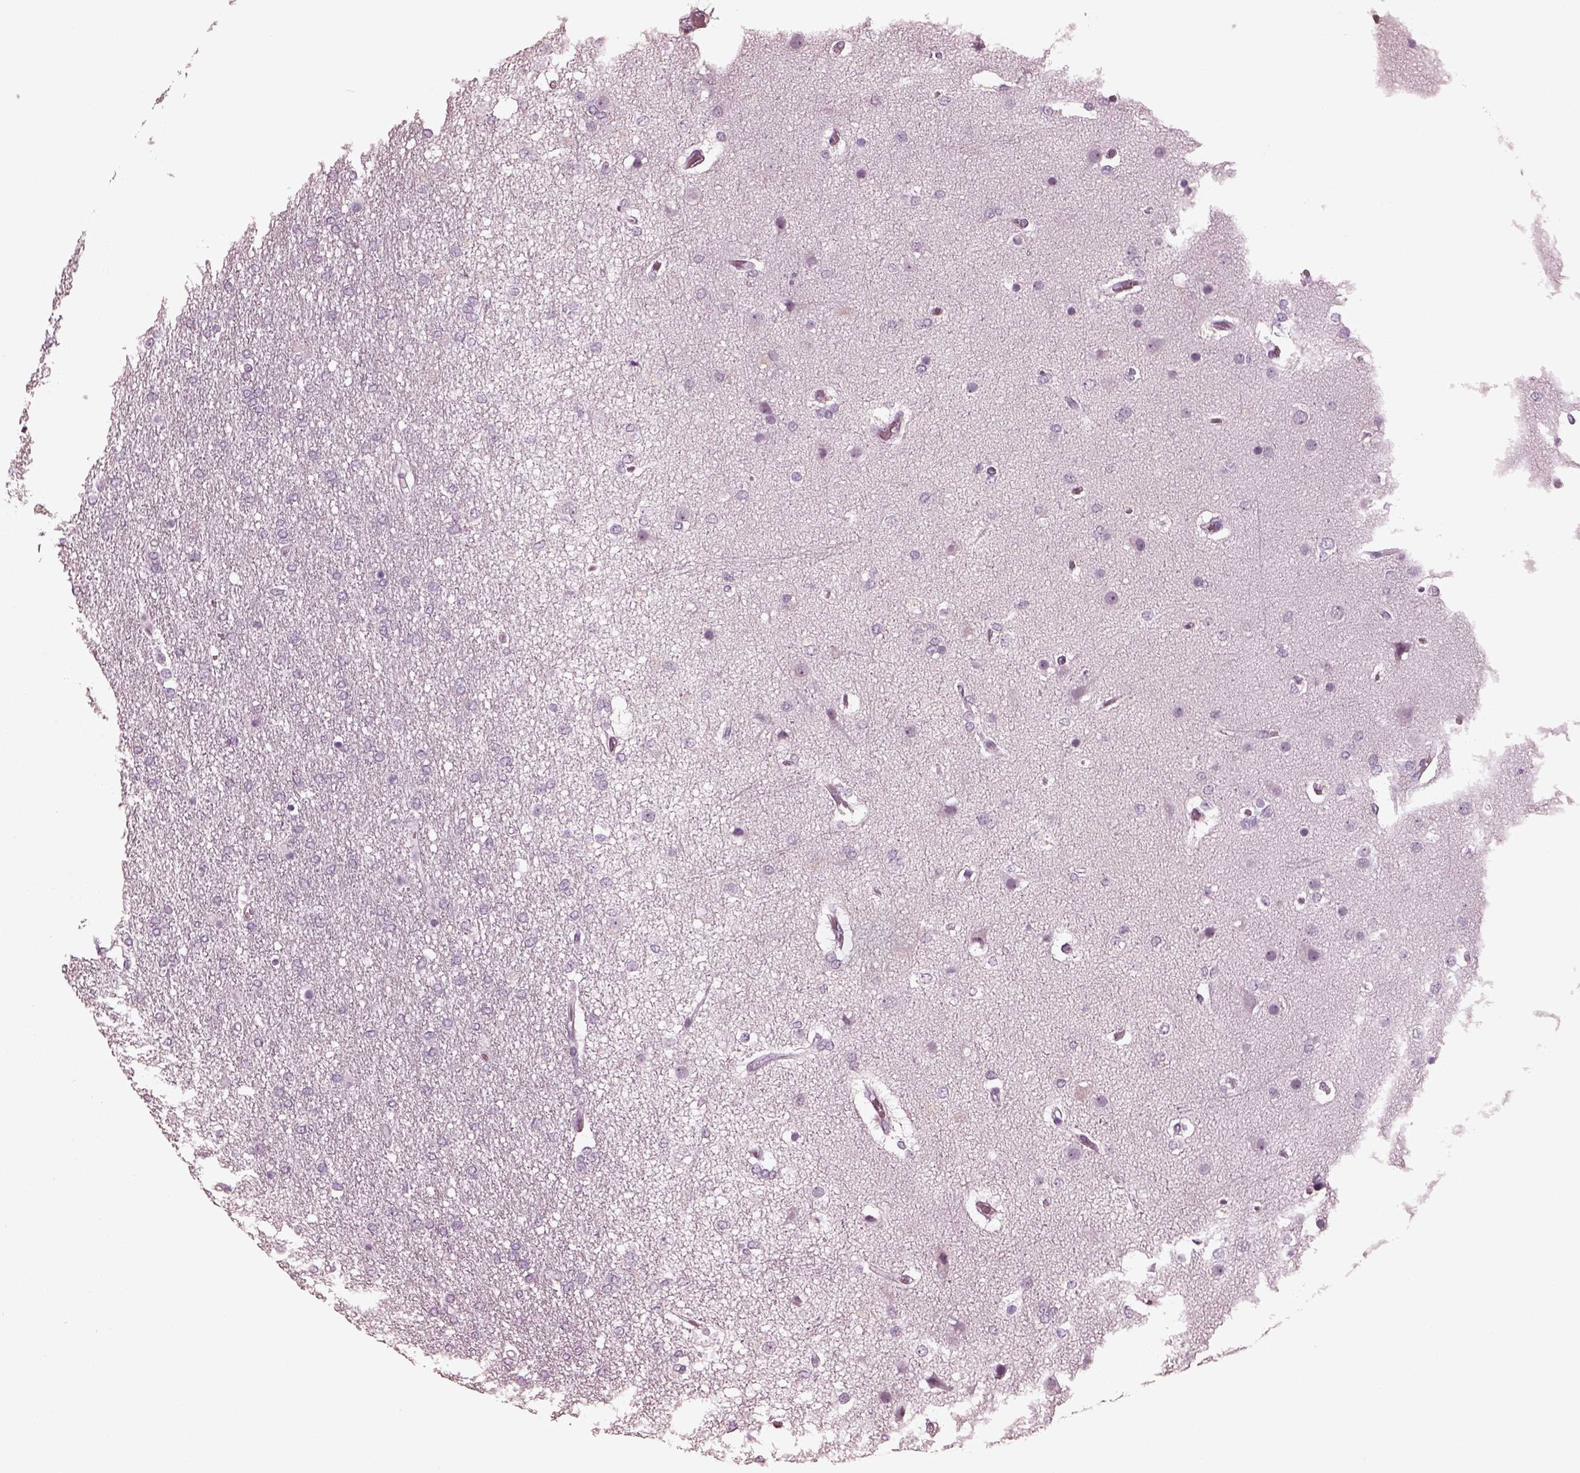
{"staining": {"intensity": "negative", "quantity": "none", "location": "none"}, "tissue": "glioma", "cell_type": "Tumor cells", "image_type": "cancer", "snomed": [{"axis": "morphology", "description": "Glioma, malignant, High grade"}, {"axis": "topography", "description": "Brain"}], "caption": "Immunohistochemical staining of human glioma shows no significant positivity in tumor cells. The staining is performed using DAB brown chromogen with nuclei counter-stained in using hematoxylin.", "gene": "C2orf81", "patient": {"sex": "female", "age": 61}}